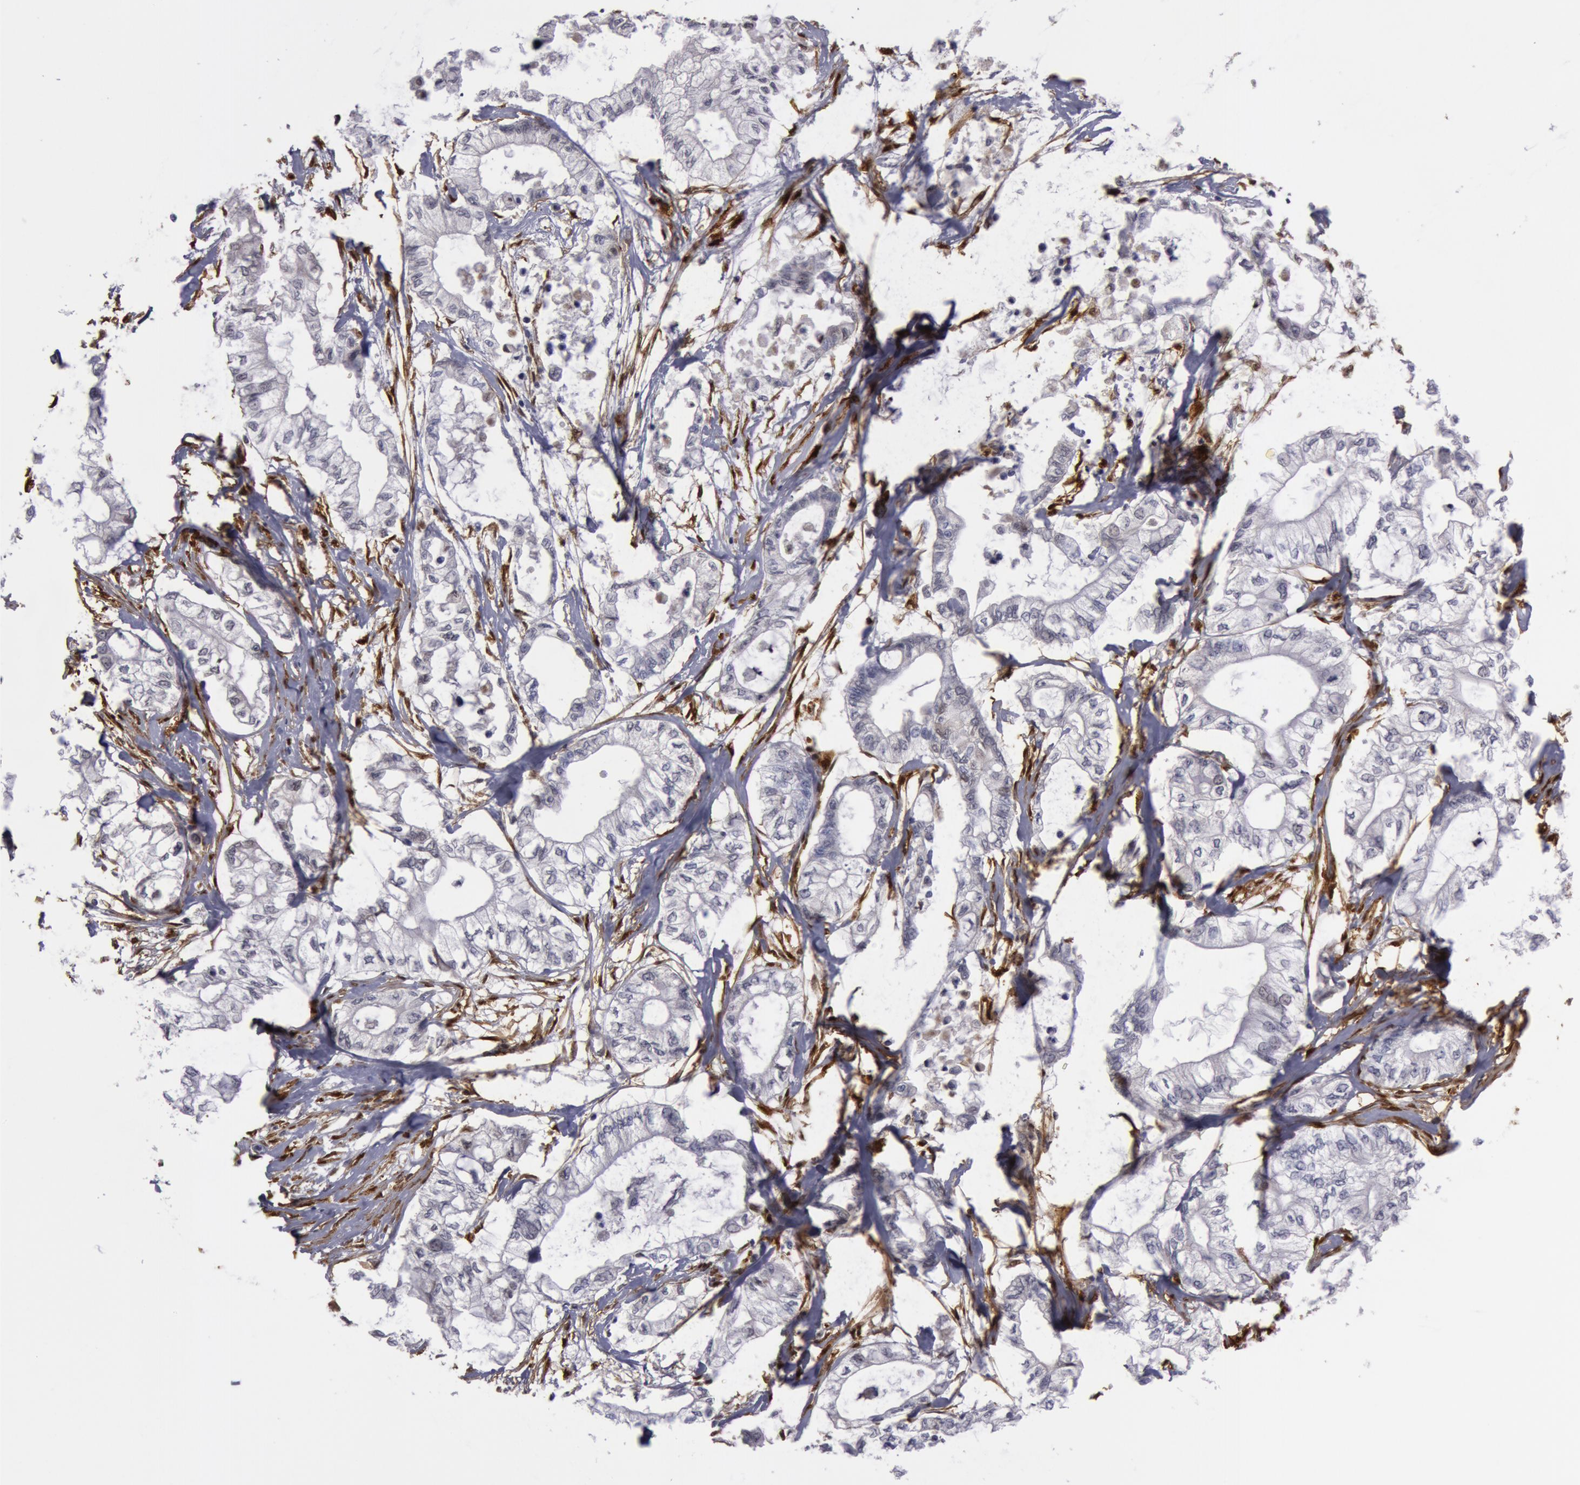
{"staining": {"intensity": "weak", "quantity": "25%-75%", "location": "cytoplasmic/membranous,nuclear"}, "tissue": "pancreatic cancer", "cell_type": "Tumor cells", "image_type": "cancer", "snomed": [{"axis": "morphology", "description": "Adenocarcinoma, NOS"}, {"axis": "topography", "description": "Pancreas"}], "caption": "Weak cytoplasmic/membranous and nuclear expression is present in about 25%-75% of tumor cells in pancreatic adenocarcinoma.", "gene": "TAGLN", "patient": {"sex": "male", "age": 79}}